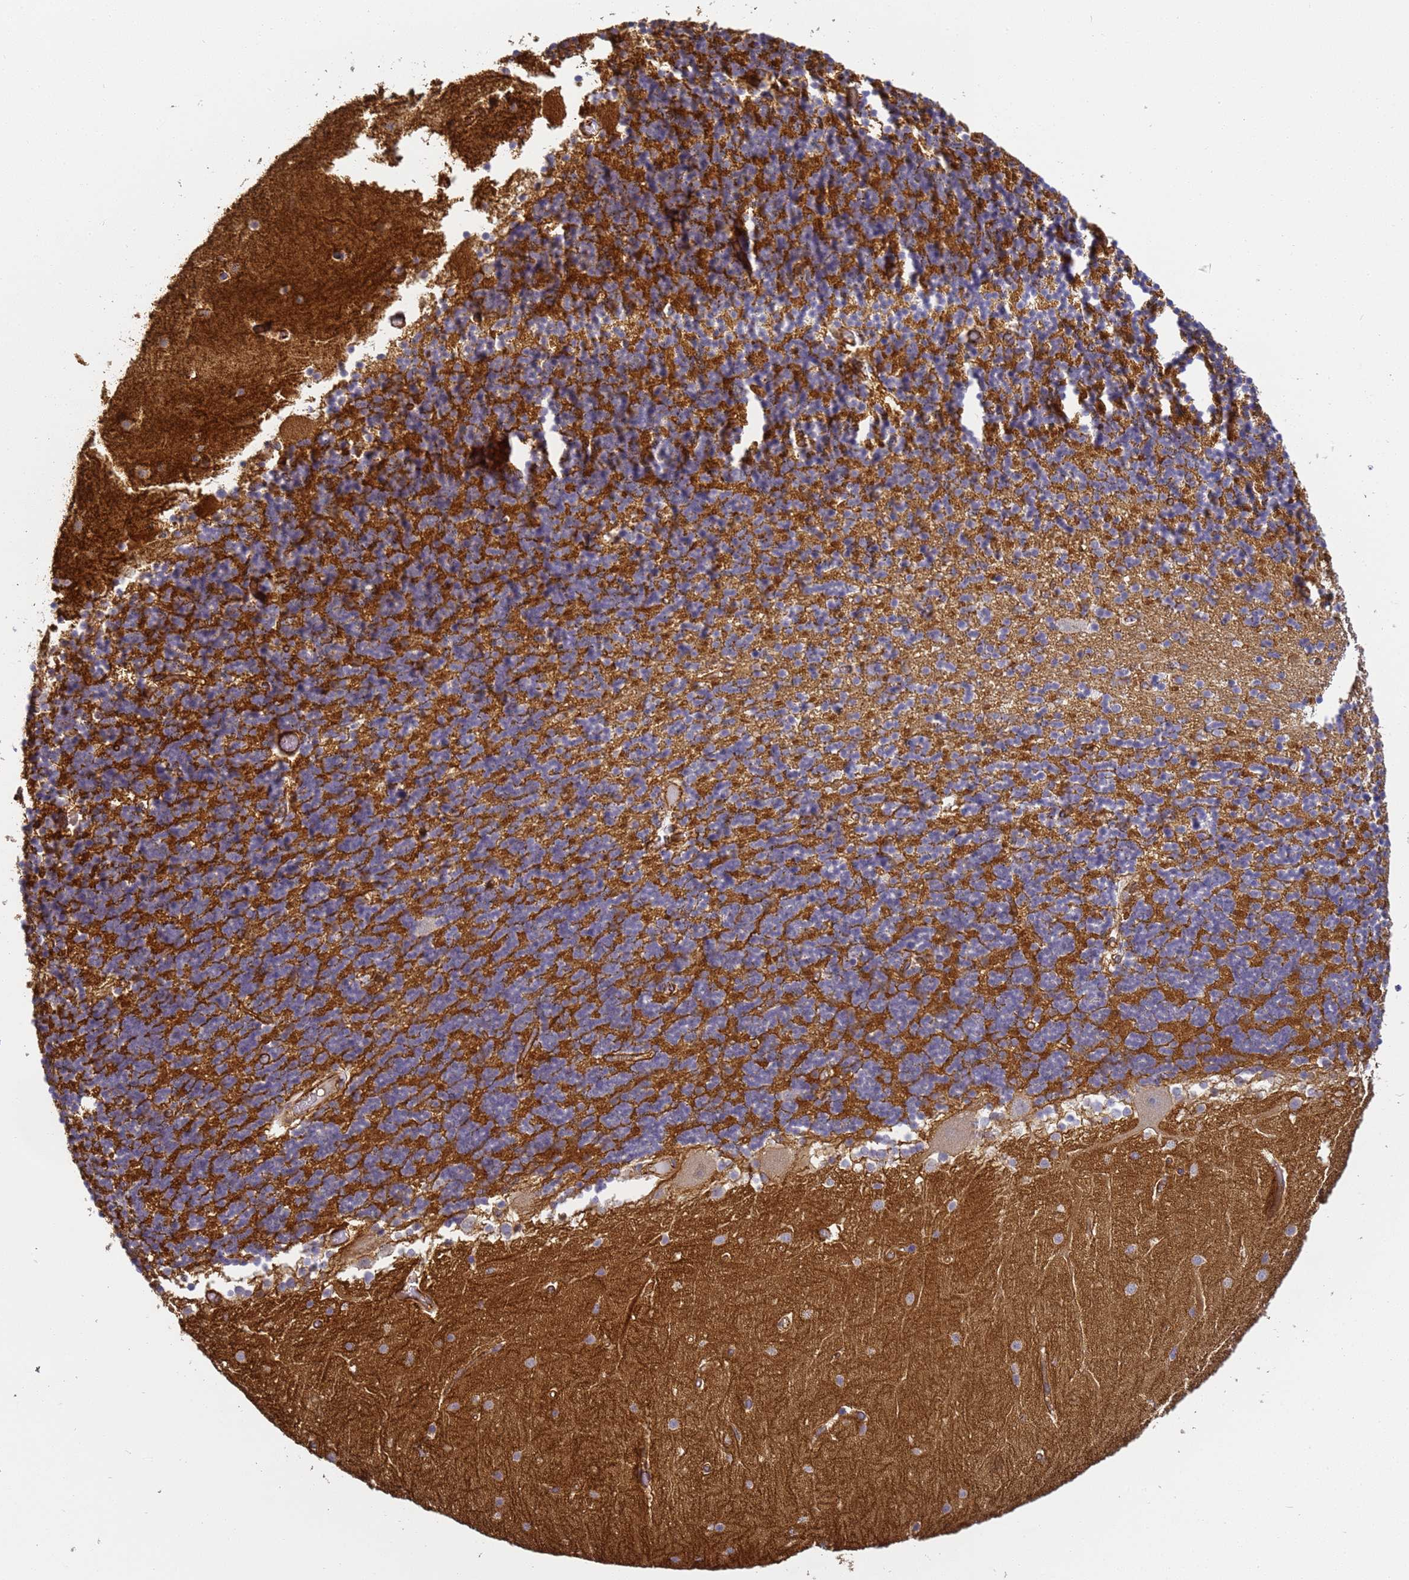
{"staining": {"intensity": "strong", "quantity": "25%-75%", "location": "cytoplasmic/membranous"}, "tissue": "cerebellum", "cell_type": "Cells in granular layer", "image_type": "normal", "snomed": [{"axis": "morphology", "description": "Normal tissue, NOS"}, {"axis": "topography", "description": "Cerebellum"}], "caption": "This micrograph shows IHC staining of normal human cerebellum, with high strong cytoplasmic/membranous positivity in approximately 25%-75% of cells in granular layer.", "gene": "GON4L", "patient": {"sex": "female", "age": 28}}